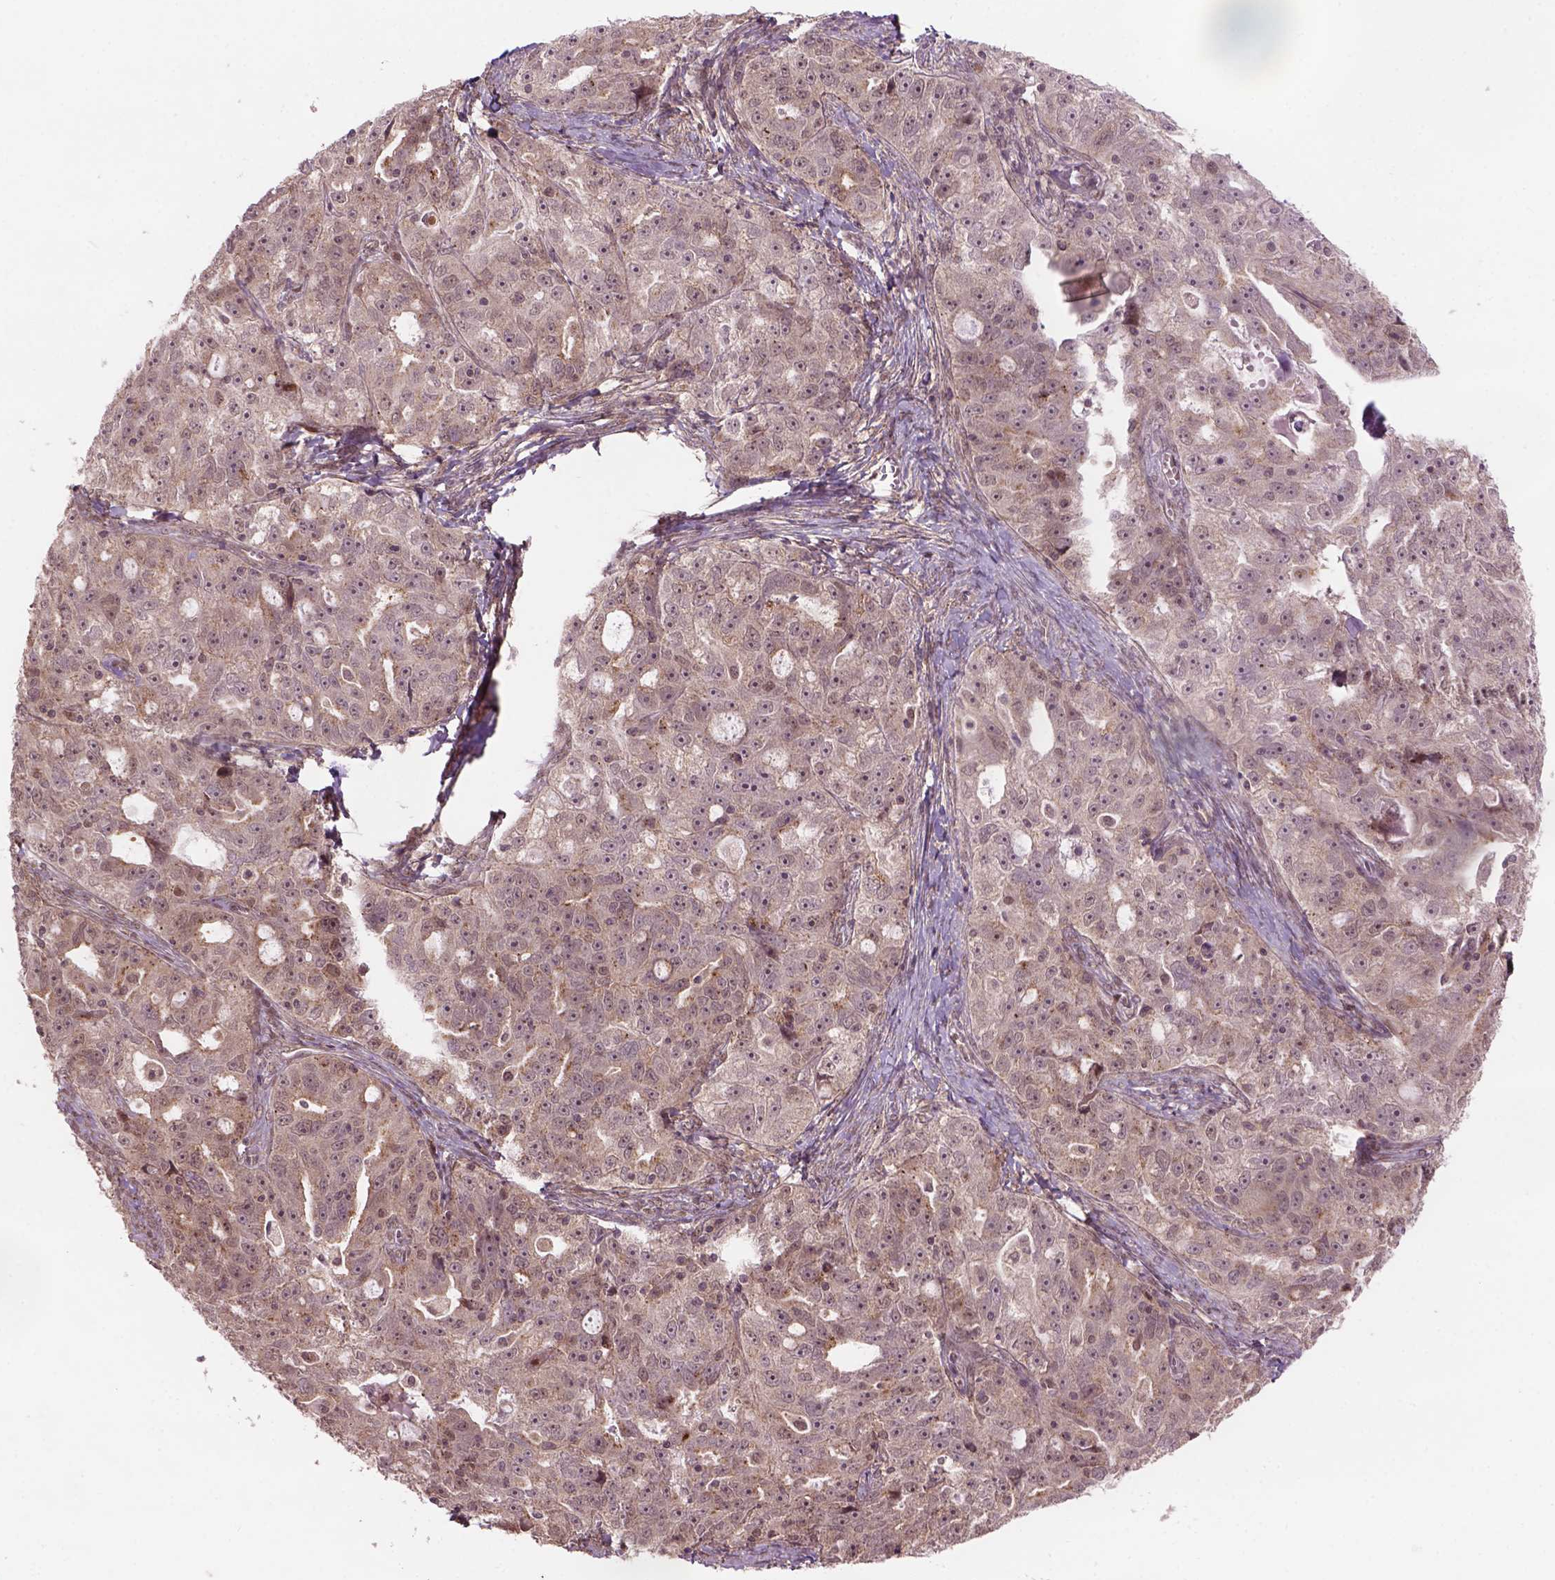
{"staining": {"intensity": "weak", "quantity": ">75%", "location": "cytoplasmic/membranous,nuclear"}, "tissue": "ovarian cancer", "cell_type": "Tumor cells", "image_type": "cancer", "snomed": [{"axis": "morphology", "description": "Cystadenocarcinoma, serous, NOS"}, {"axis": "topography", "description": "Ovary"}], "caption": "Immunohistochemical staining of serous cystadenocarcinoma (ovarian) displays low levels of weak cytoplasmic/membranous and nuclear staining in about >75% of tumor cells.", "gene": "PSMD11", "patient": {"sex": "female", "age": 51}}